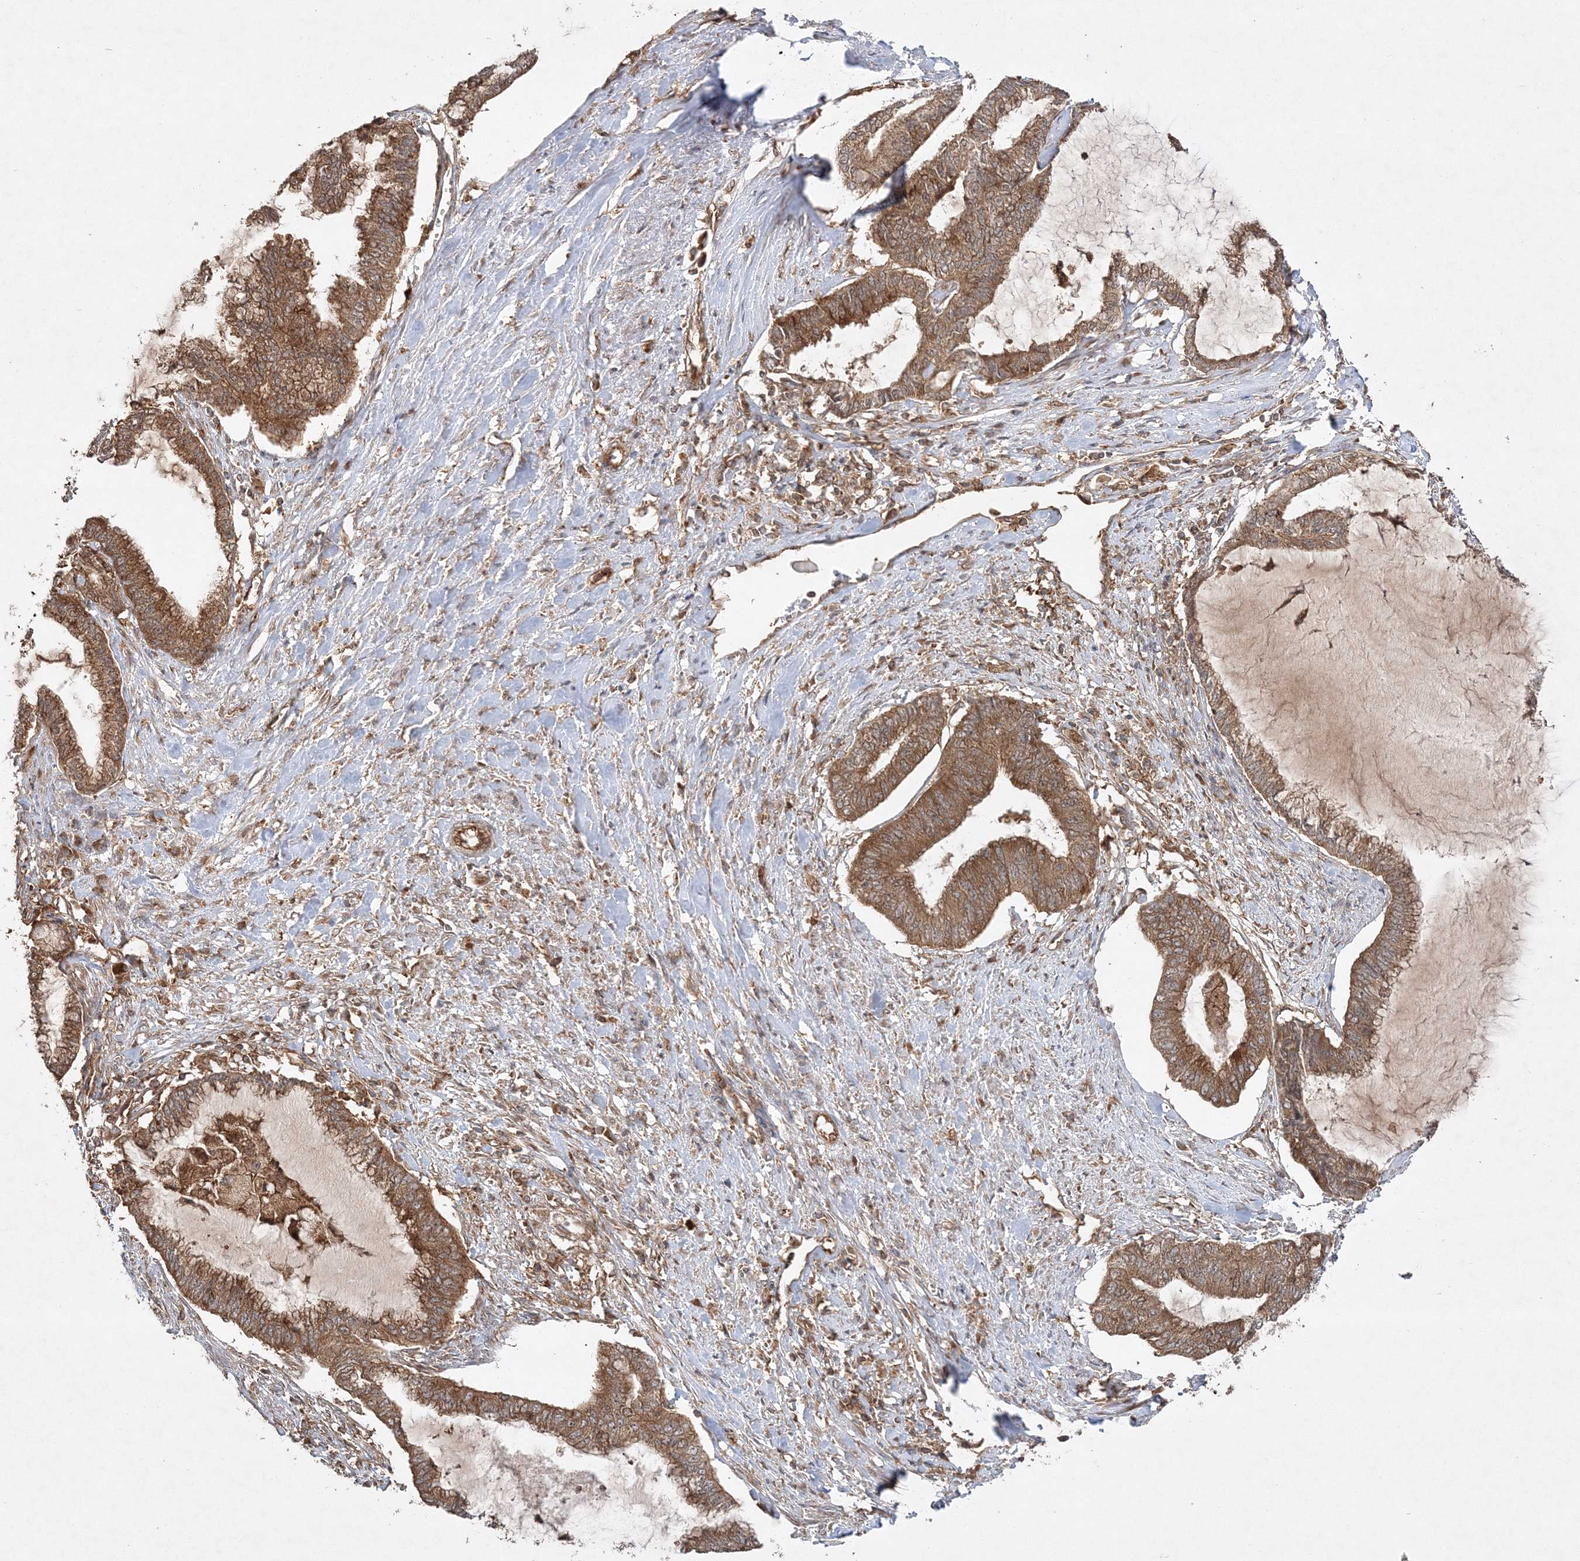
{"staining": {"intensity": "moderate", "quantity": ">75%", "location": "cytoplasmic/membranous"}, "tissue": "endometrial cancer", "cell_type": "Tumor cells", "image_type": "cancer", "snomed": [{"axis": "morphology", "description": "Adenocarcinoma, NOS"}, {"axis": "topography", "description": "Endometrium"}], "caption": "Human endometrial cancer (adenocarcinoma) stained with a brown dye demonstrates moderate cytoplasmic/membranous positive expression in about >75% of tumor cells.", "gene": "WDR37", "patient": {"sex": "female", "age": 86}}